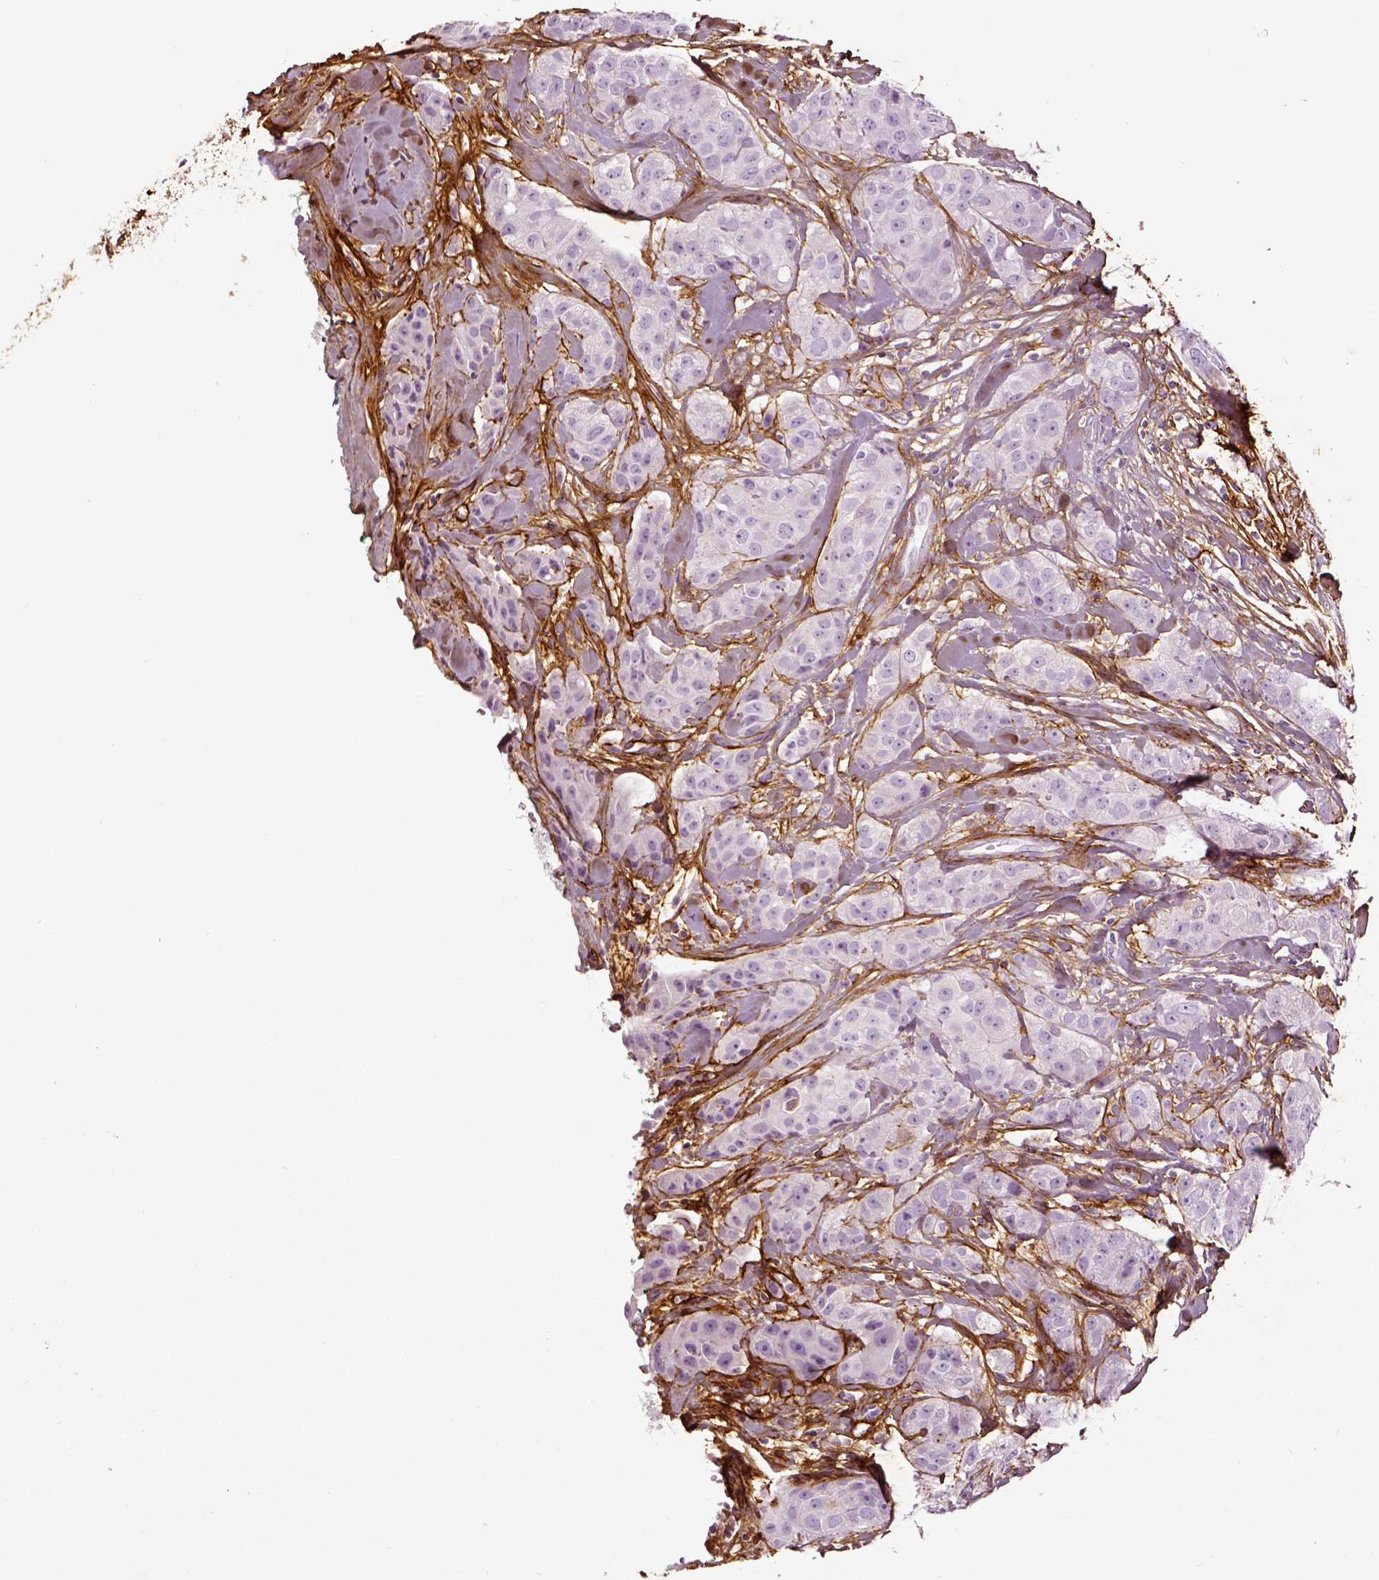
{"staining": {"intensity": "negative", "quantity": "none", "location": "none"}, "tissue": "breast cancer", "cell_type": "Tumor cells", "image_type": "cancer", "snomed": [{"axis": "morphology", "description": "Duct carcinoma"}, {"axis": "topography", "description": "Breast"}], "caption": "The immunohistochemistry (IHC) histopathology image has no significant expression in tumor cells of breast cancer tissue. (DAB immunohistochemistry visualized using brightfield microscopy, high magnification).", "gene": "COL6A2", "patient": {"sex": "female", "age": 43}}